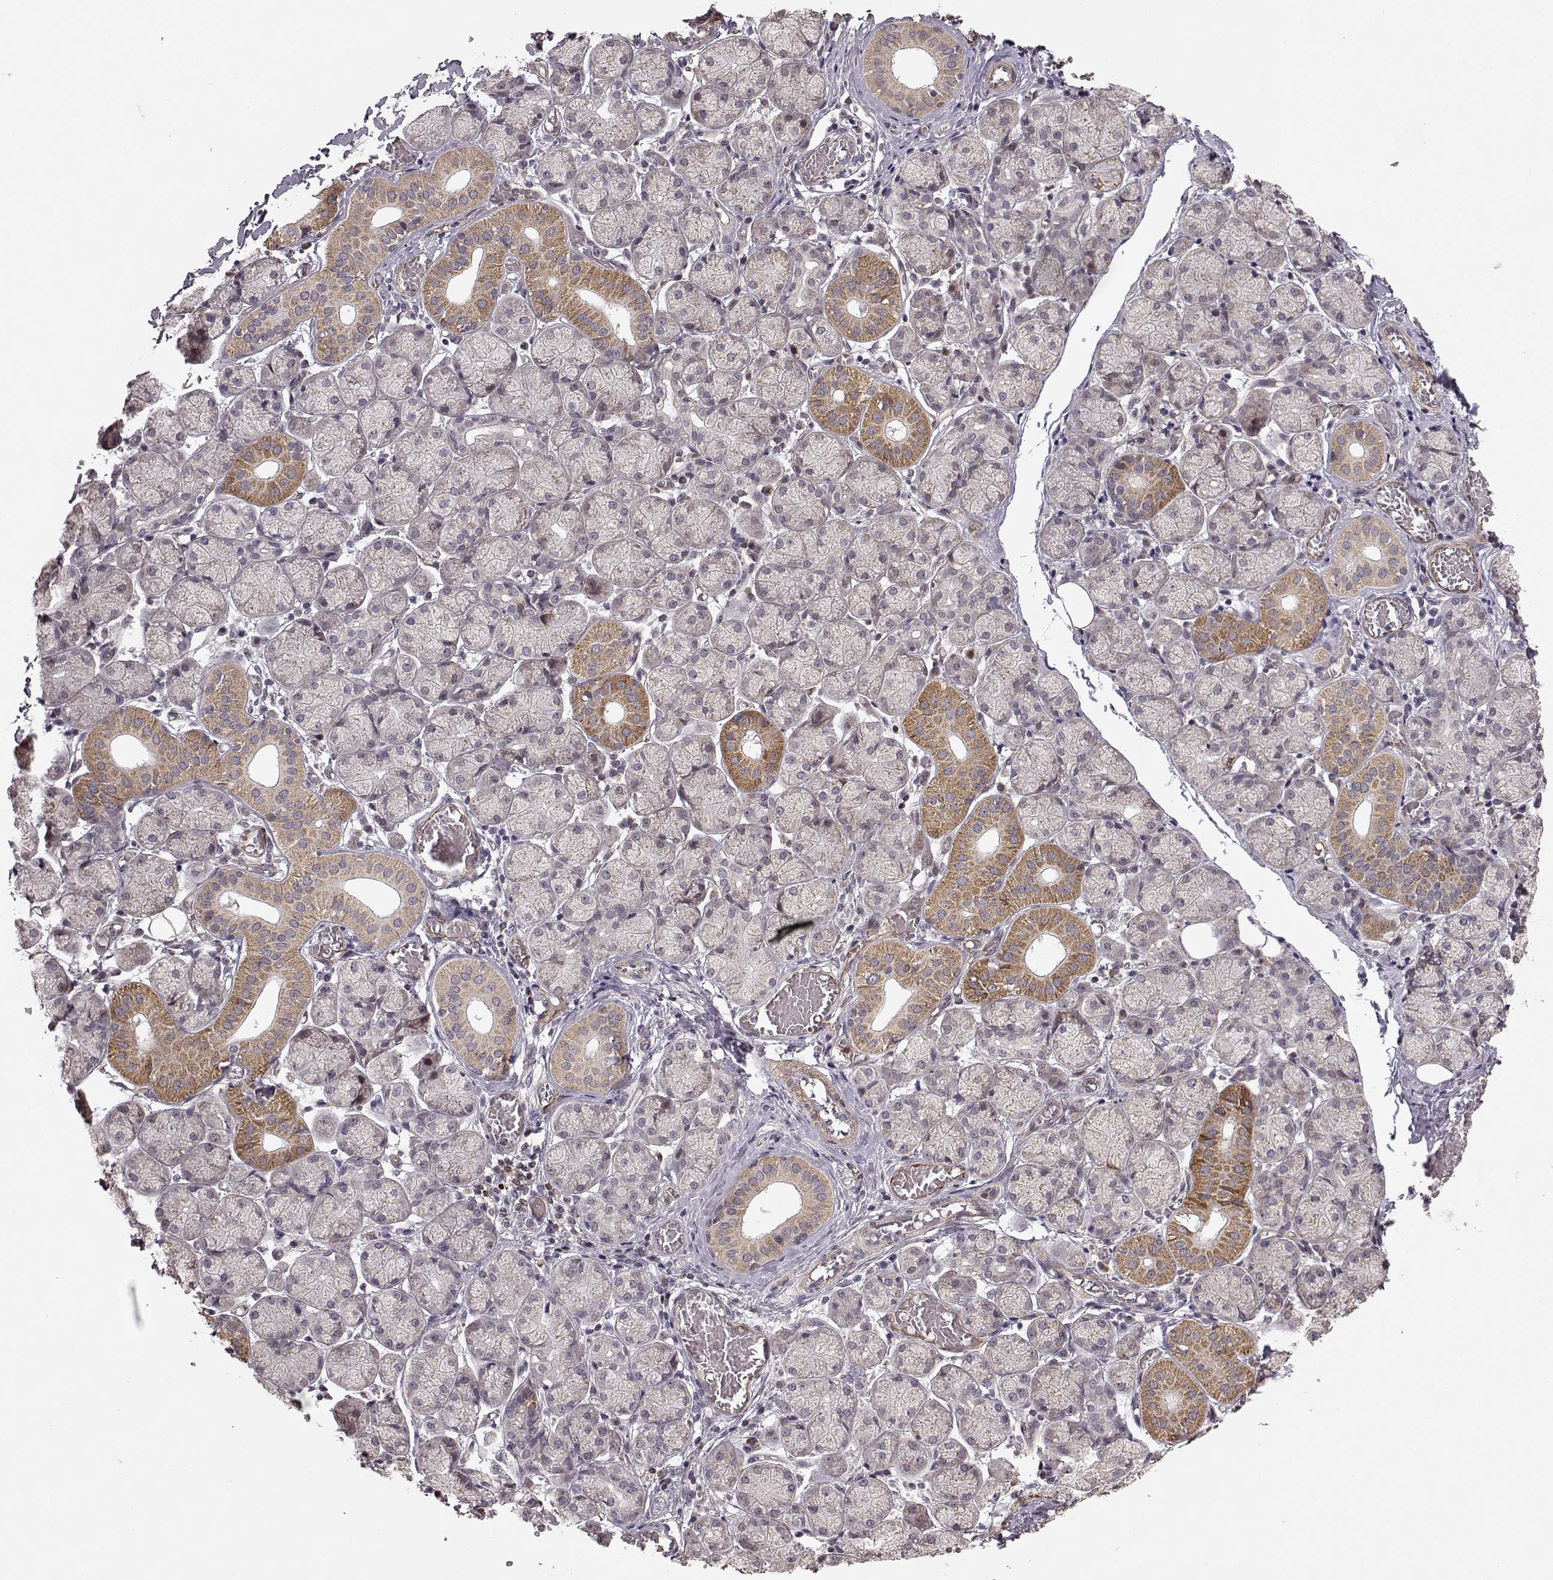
{"staining": {"intensity": "moderate", "quantity": "<25%", "location": "cytoplasmic/membranous"}, "tissue": "salivary gland", "cell_type": "Glandular cells", "image_type": "normal", "snomed": [{"axis": "morphology", "description": "Normal tissue, NOS"}, {"axis": "topography", "description": "Salivary gland"}, {"axis": "topography", "description": "Peripheral nerve tissue"}], "caption": "Immunohistochemistry (IHC) histopathology image of benign salivary gland stained for a protein (brown), which exhibits low levels of moderate cytoplasmic/membranous staining in about <25% of glandular cells.", "gene": "BACH2", "patient": {"sex": "female", "age": 24}}